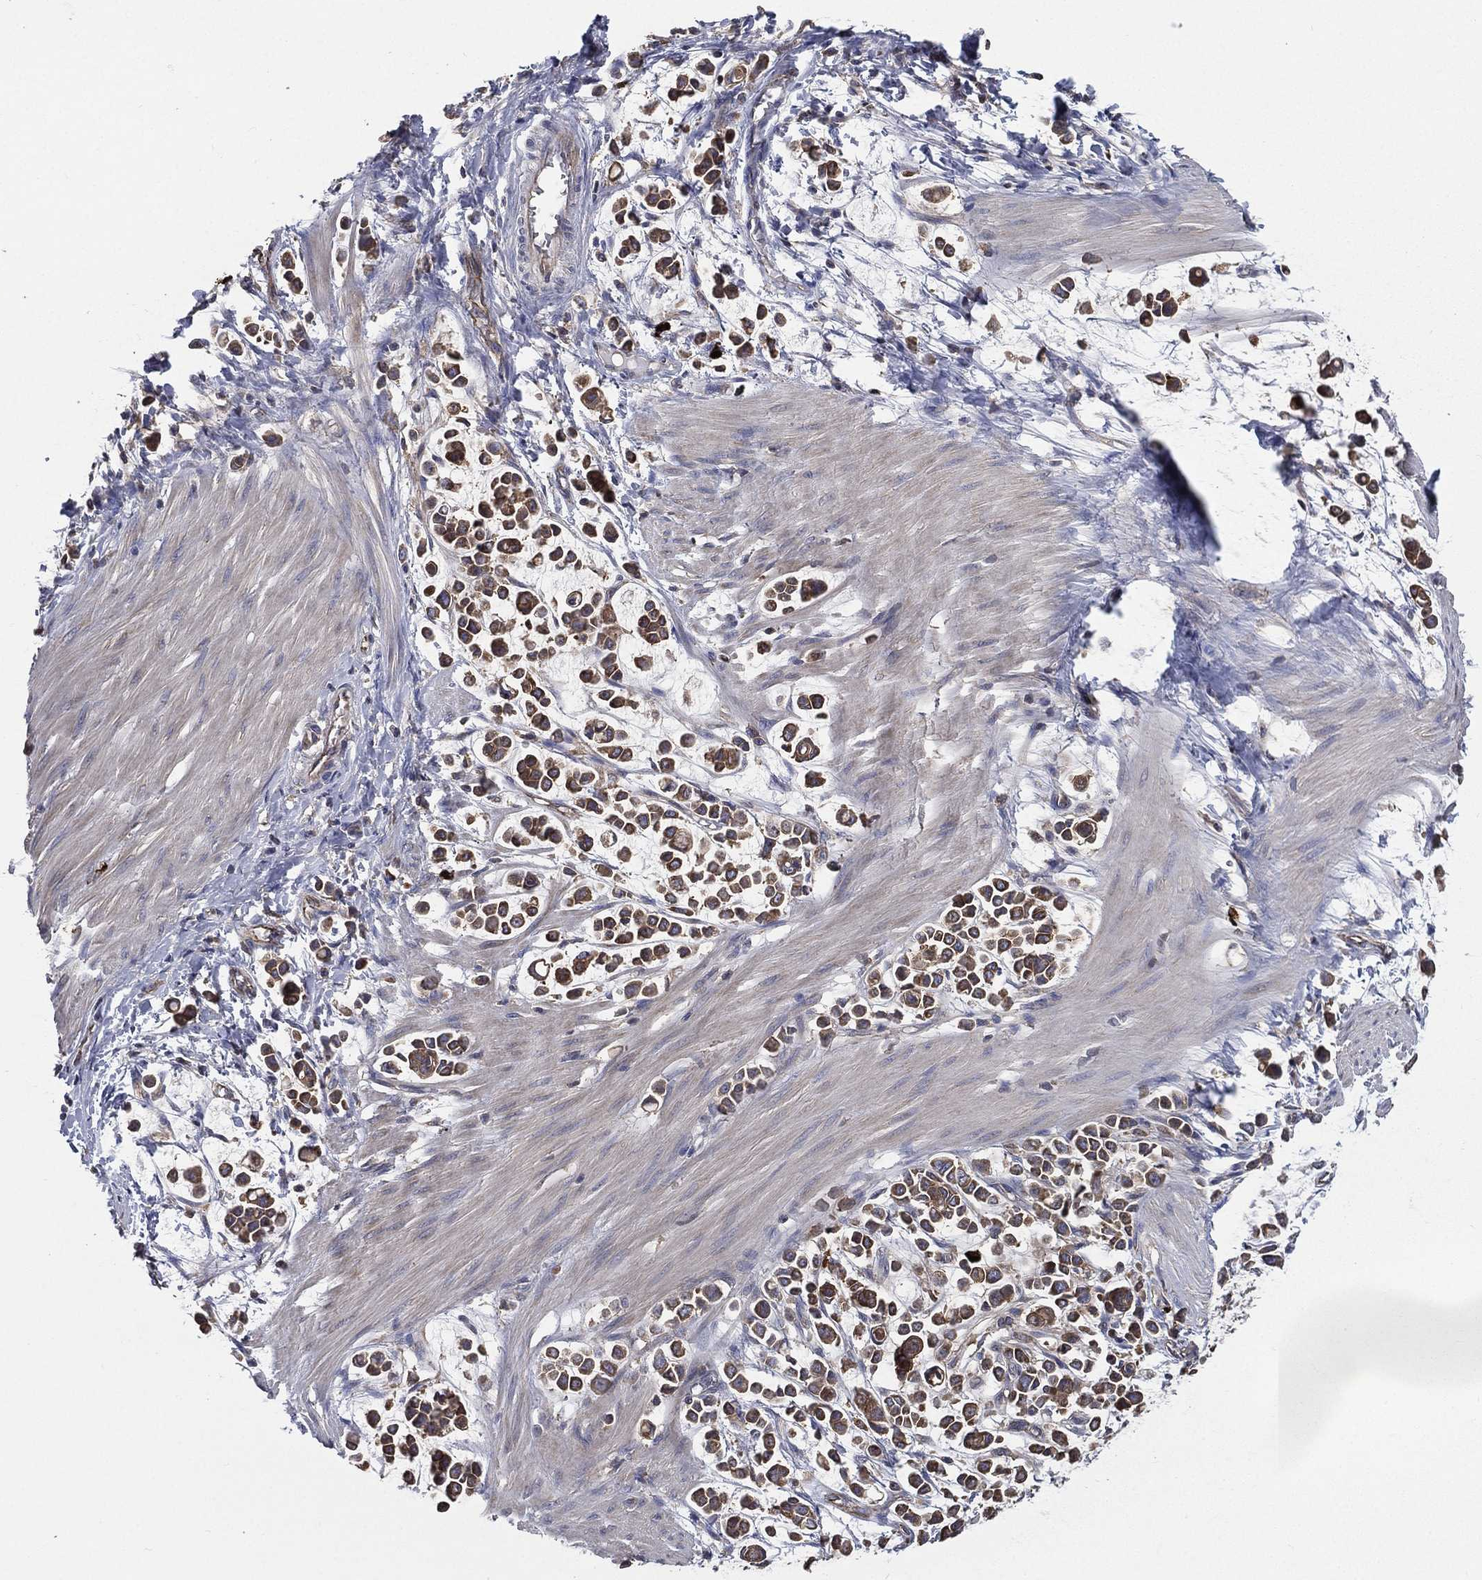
{"staining": {"intensity": "strong", "quantity": ">75%", "location": "cytoplasmic/membranous"}, "tissue": "stomach cancer", "cell_type": "Tumor cells", "image_type": "cancer", "snomed": [{"axis": "morphology", "description": "Adenocarcinoma, NOS"}, {"axis": "topography", "description": "Stomach"}], "caption": "The immunohistochemical stain highlights strong cytoplasmic/membranous positivity in tumor cells of stomach adenocarcinoma tissue. (DAB IHC with brightfield microscopy, high magnification).", "gene": "SMPD3", "patient": {"sex": "male", "age": 82}}